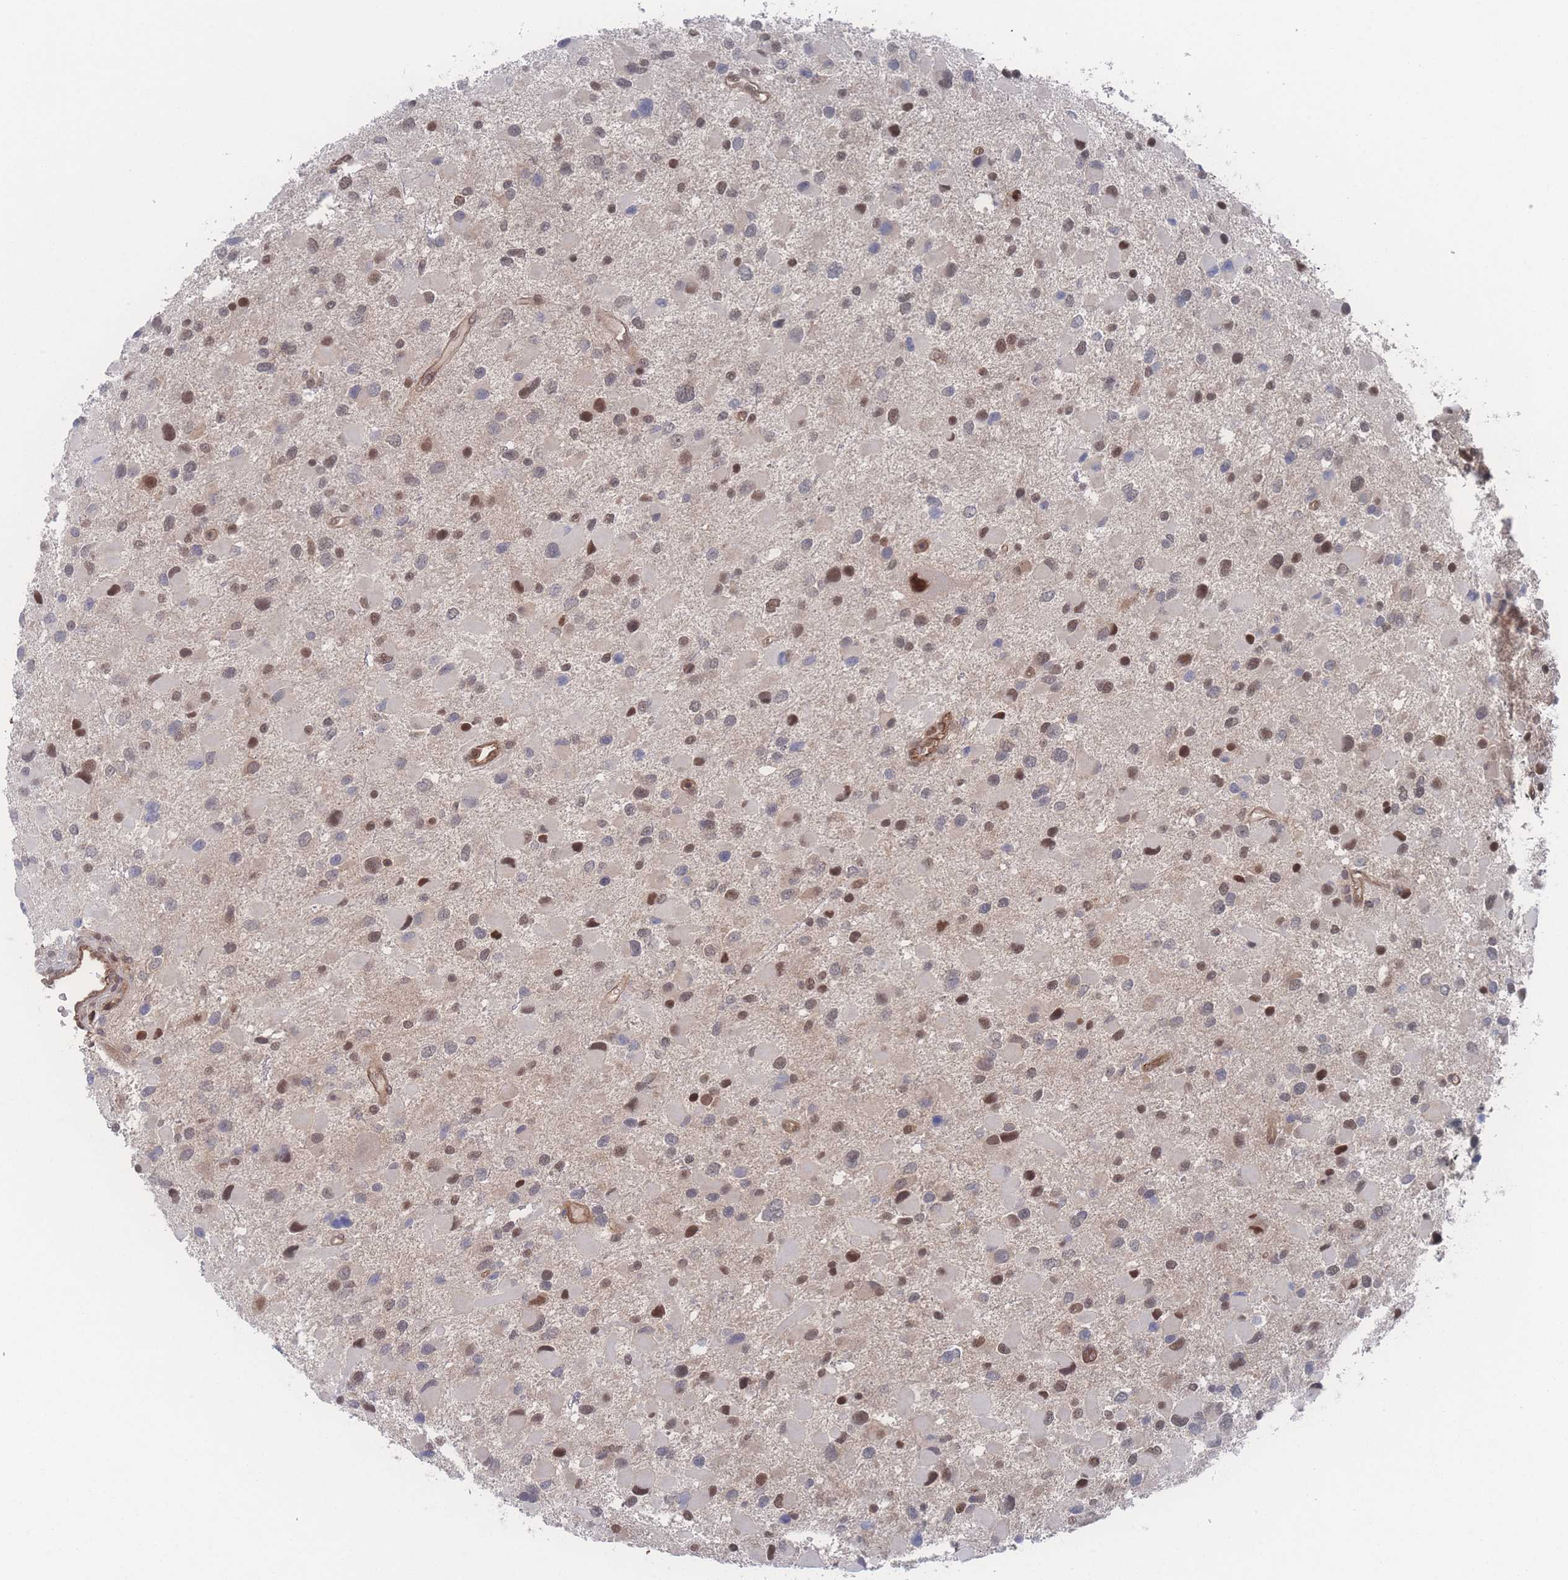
{"staining": {"intensity": "moderate", "quantity": "25%-75%", "location": "nuclear"}, "tissue": "glioma", "cell_type": "Tumor cells", "image_type": "cancer", "snomed": [{"axis": "morphology", "description": "Glioma, malignant, Low grade"}, {"axis": "topography", "description": "Brain"}], "caption": "Immunohistochemical staining of human glioma exhibits medium levels of moderate nuclear protein expression in about 25%-75% of tumor cells.", "gene": "PSMA1", "patient": {"sex": "female", "age": 32}}